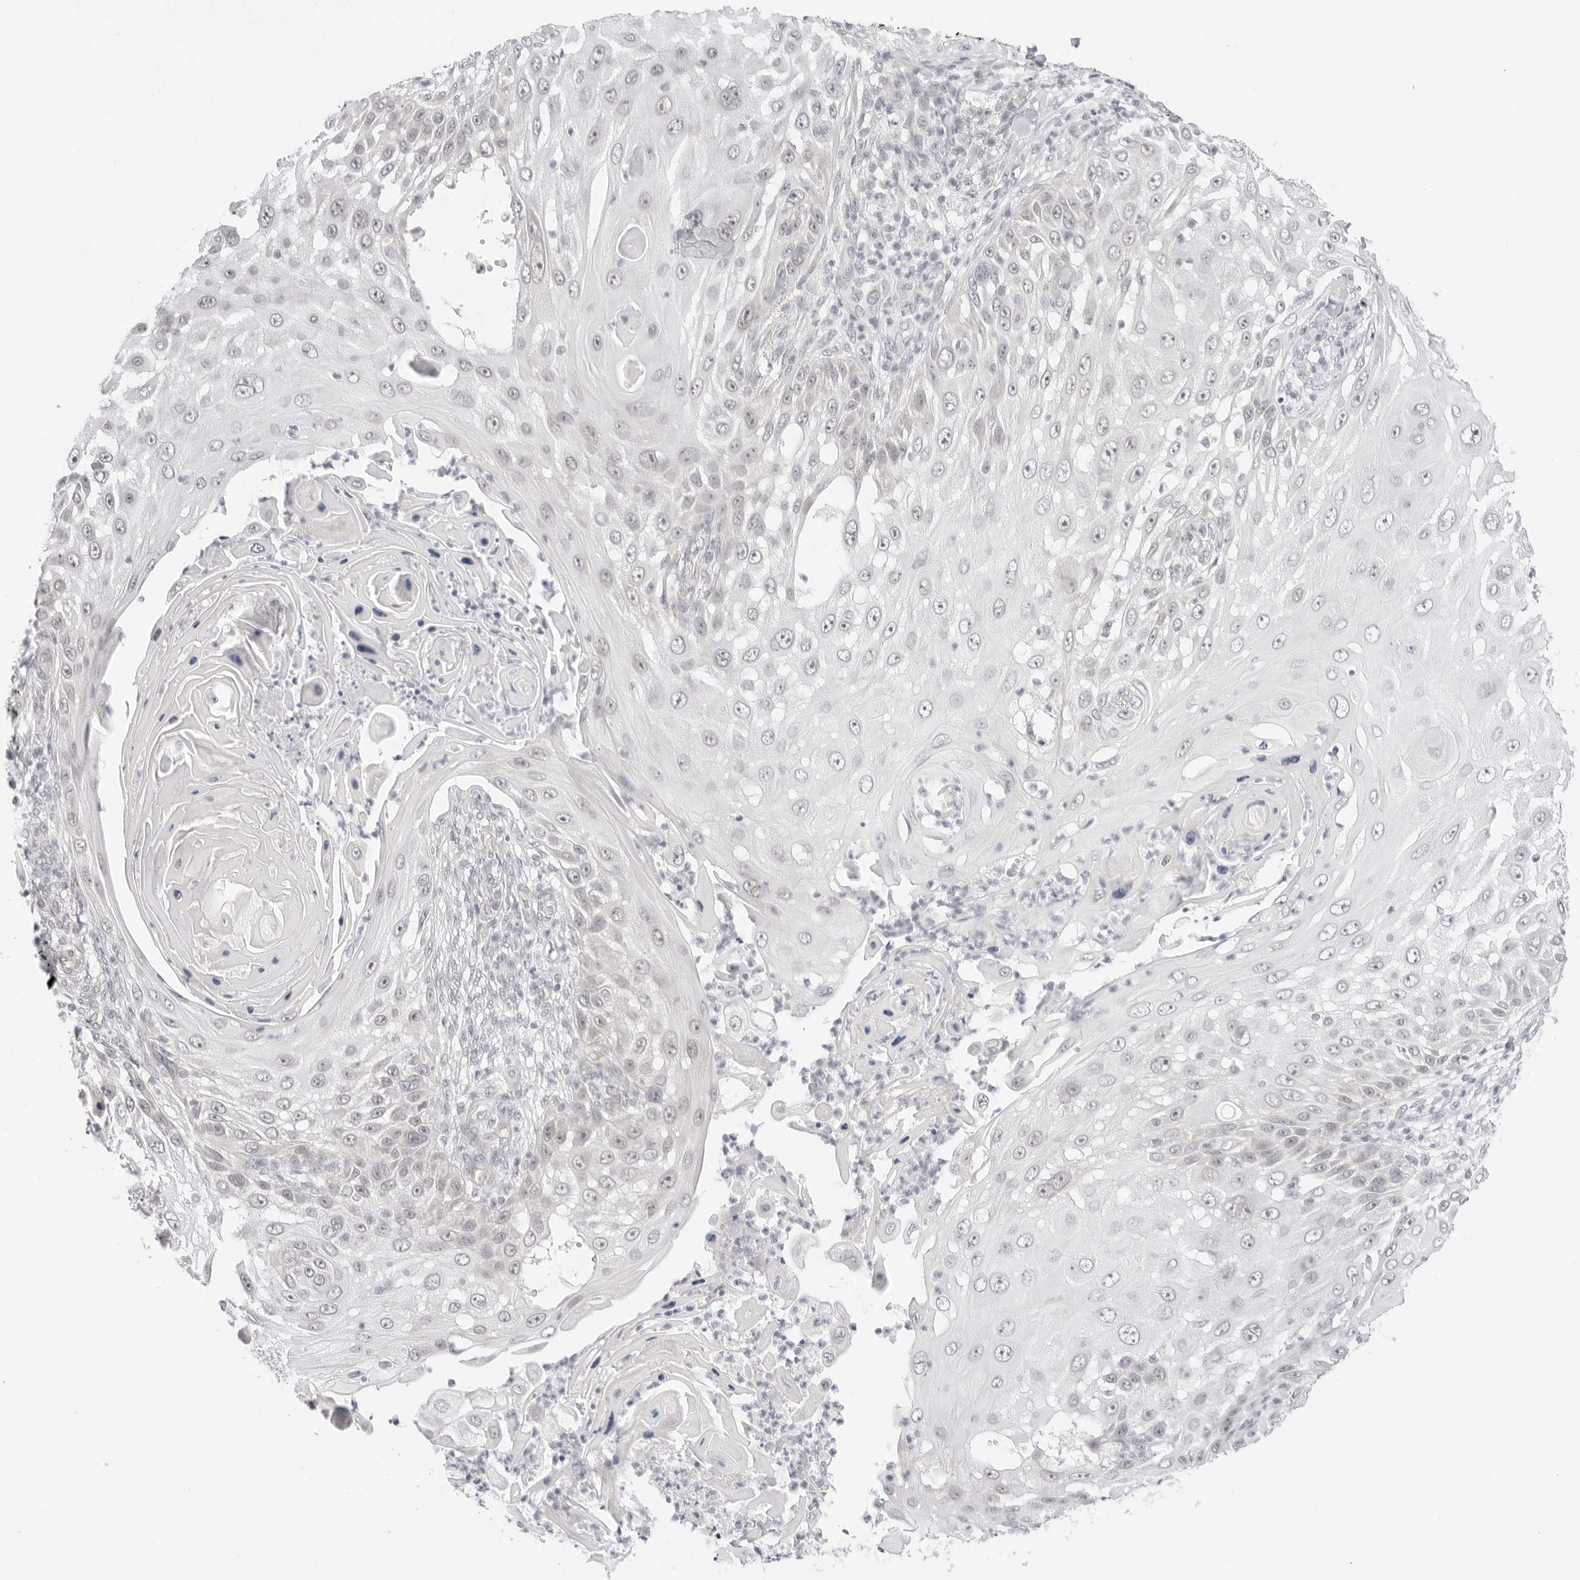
{"staining": {"intensity": "negative", "quantity": "none", "location": "none"}, "tissue": "skin cancer", "cell_type": "Tumor cells", "image_type": "cancer", "snomed": [{"axis": "morphology", "description": "Squamous cell carcinoma, NOS"}, {"axis": "topography", "description": "Skin"}], "caption": "Tumor cells show no significant protein staining in skin cancer (squamous cell carcinoma).", "gene": "MED18", "patient": {"sex": "female", "age": 44}}